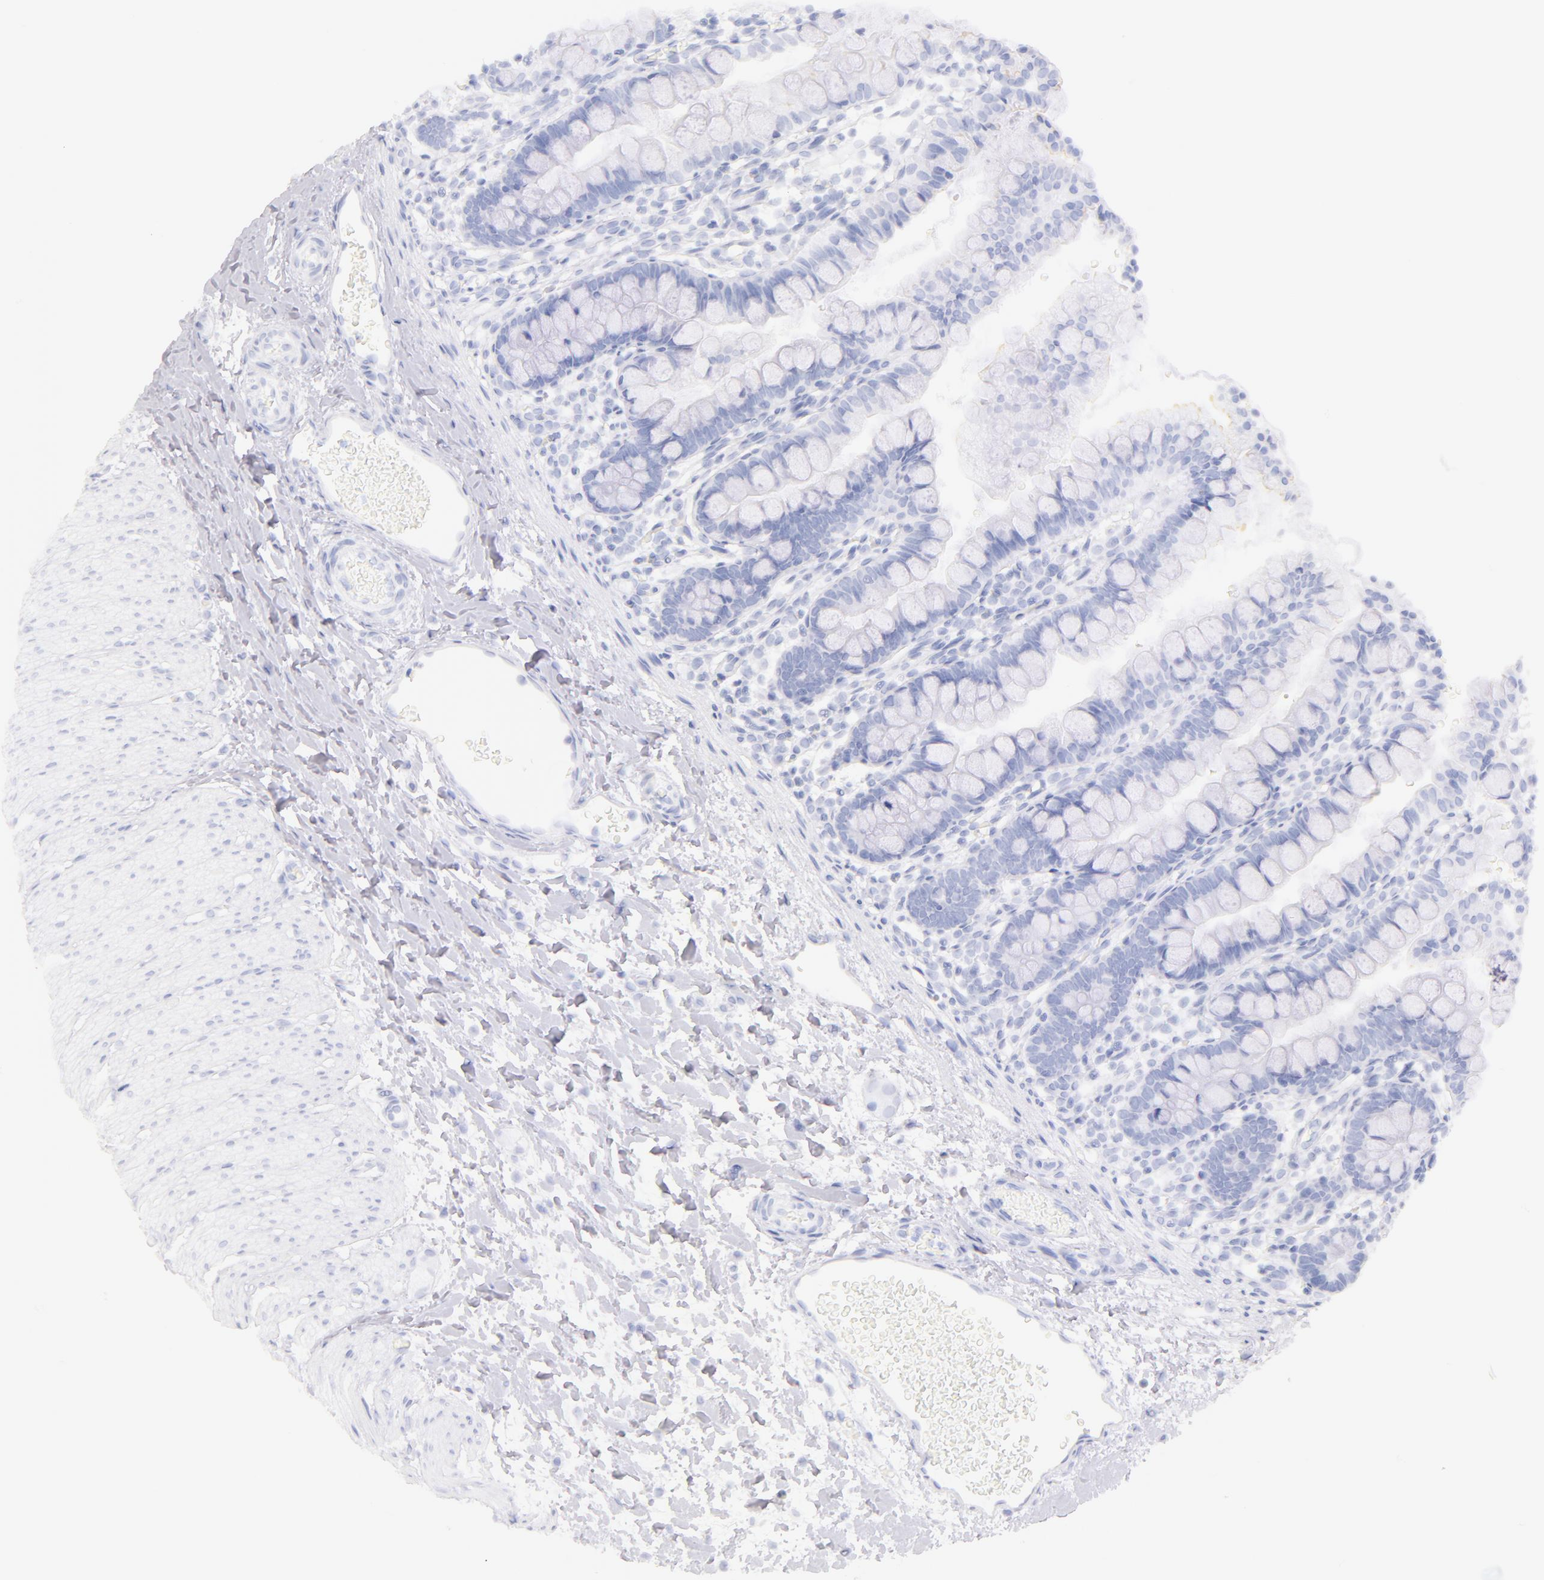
{"staining": {"intensity": "negative", "quantity": "none", "location": "none"}, "tissue": "small intestine", "cell_type": "Glandular cells", "image_type": "normal", "snomed": [{"axis": "morphology", "description": "Normal tissue, NOS"}, {"axis": "topography", "description": "Small intestine"}], "caption": "The micrograph shows no staining of glandular cells in unremarkable small intestine.", "gene": "CD44", "patient": {"sex": "male", "age": 1}}